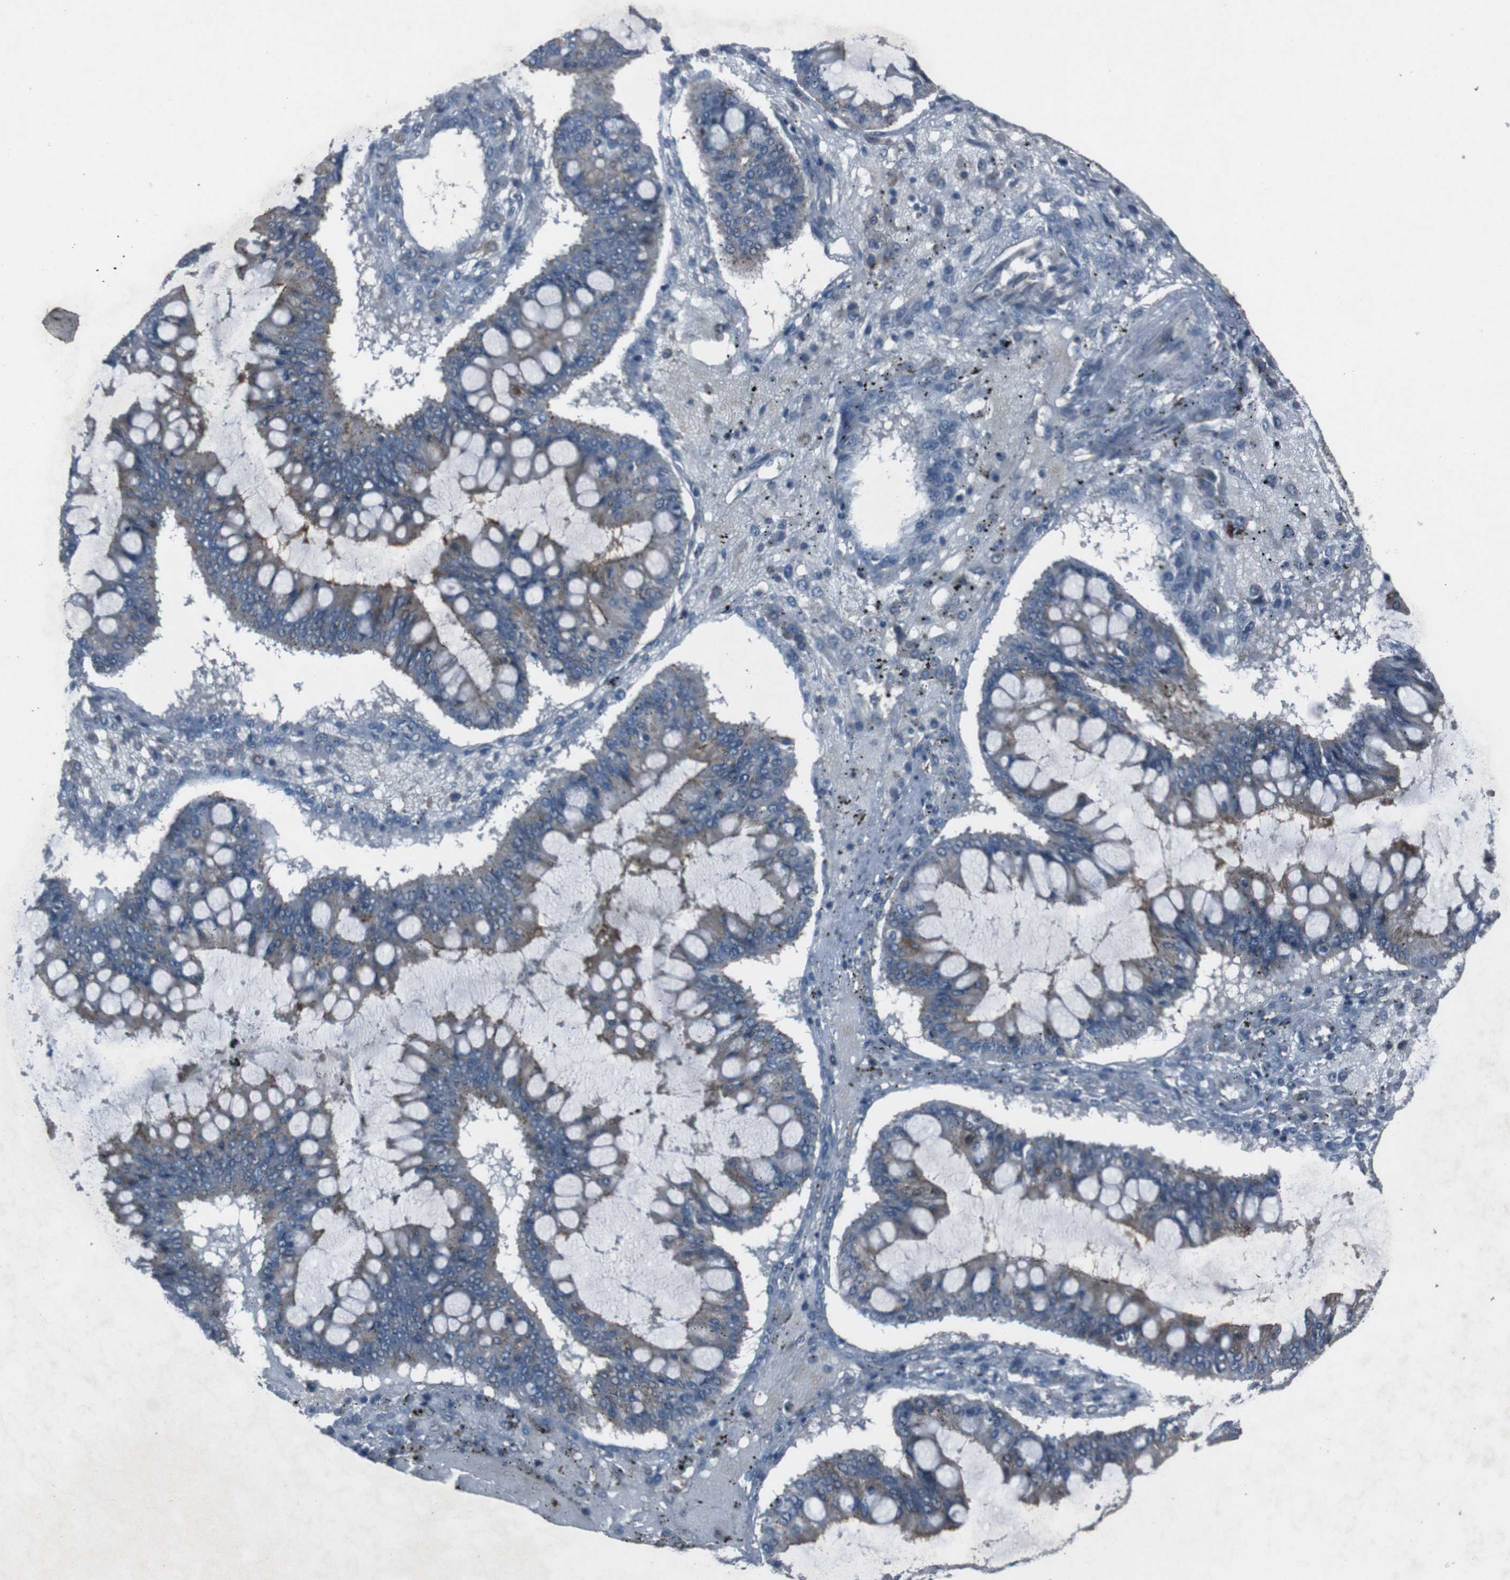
{"staining": {"intensity": "weak", "quantity": ">75%", "location": "cytoplasmic/membranous"}, "tissue": "ovarian cancer", "cell_type": "Tumor cells", "image_type": "cancer", "snomed": [{"axis": "morphology", "description": "Cystadenocarcinoma, mucinous, NOS"}, {"axis": "topography", "description": "Ovary"}], "caption": "The photomicrograph shows staining of ovarian cancer, revealing weak cytoplasmic/membranous protein staining (brown color) within tumor cells. Nuclei are stained in blue.", "gene": "EFNA5", "patient": {"sex": "female", "age": 73}}